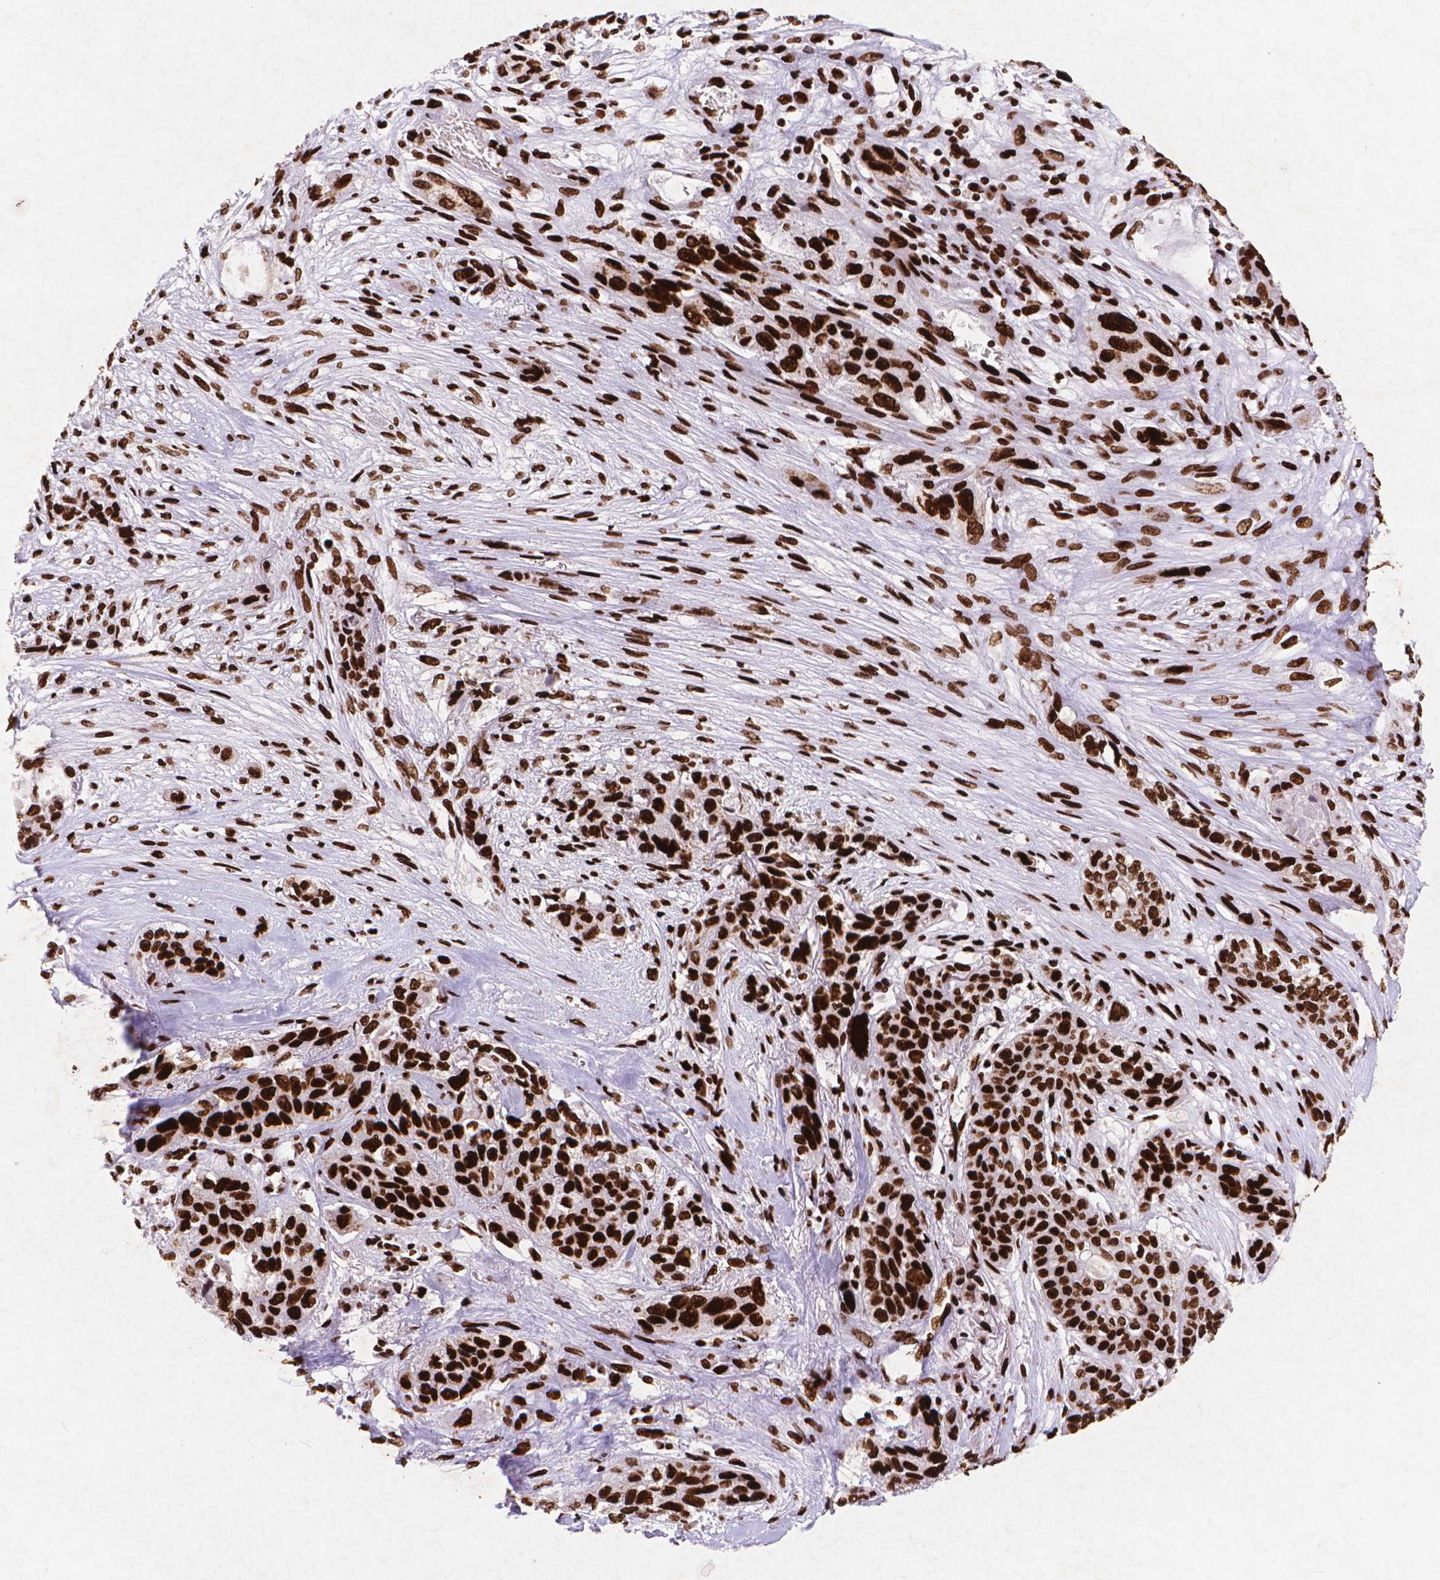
{"staining": {"intensity": "strong", "quantity": ">75%", "location": "nuclear"}, "tissue": "lung cancer", "cell_type": "Tumor cells", "image_type": "cancer", "snomed": [{"axis": "morphology", "description": "Squamous cell carcinoma, NOS"}, {"axis": "topography", "description": "Lung"}], "caption": "Protein expression analysis of human lung cancer (squamous cell carcinoma) reveals strong nuclear expression in about >75% of tumor cells. The staining was performed using DAB (3,3'-diaminobenzidine) to visualize the protein expression in brown, while the nuclei were stained in blue with hematoxylin (Magnification: 20x).", "gene": "CITED2", "patient": {"sex": "female", "age": 70}}